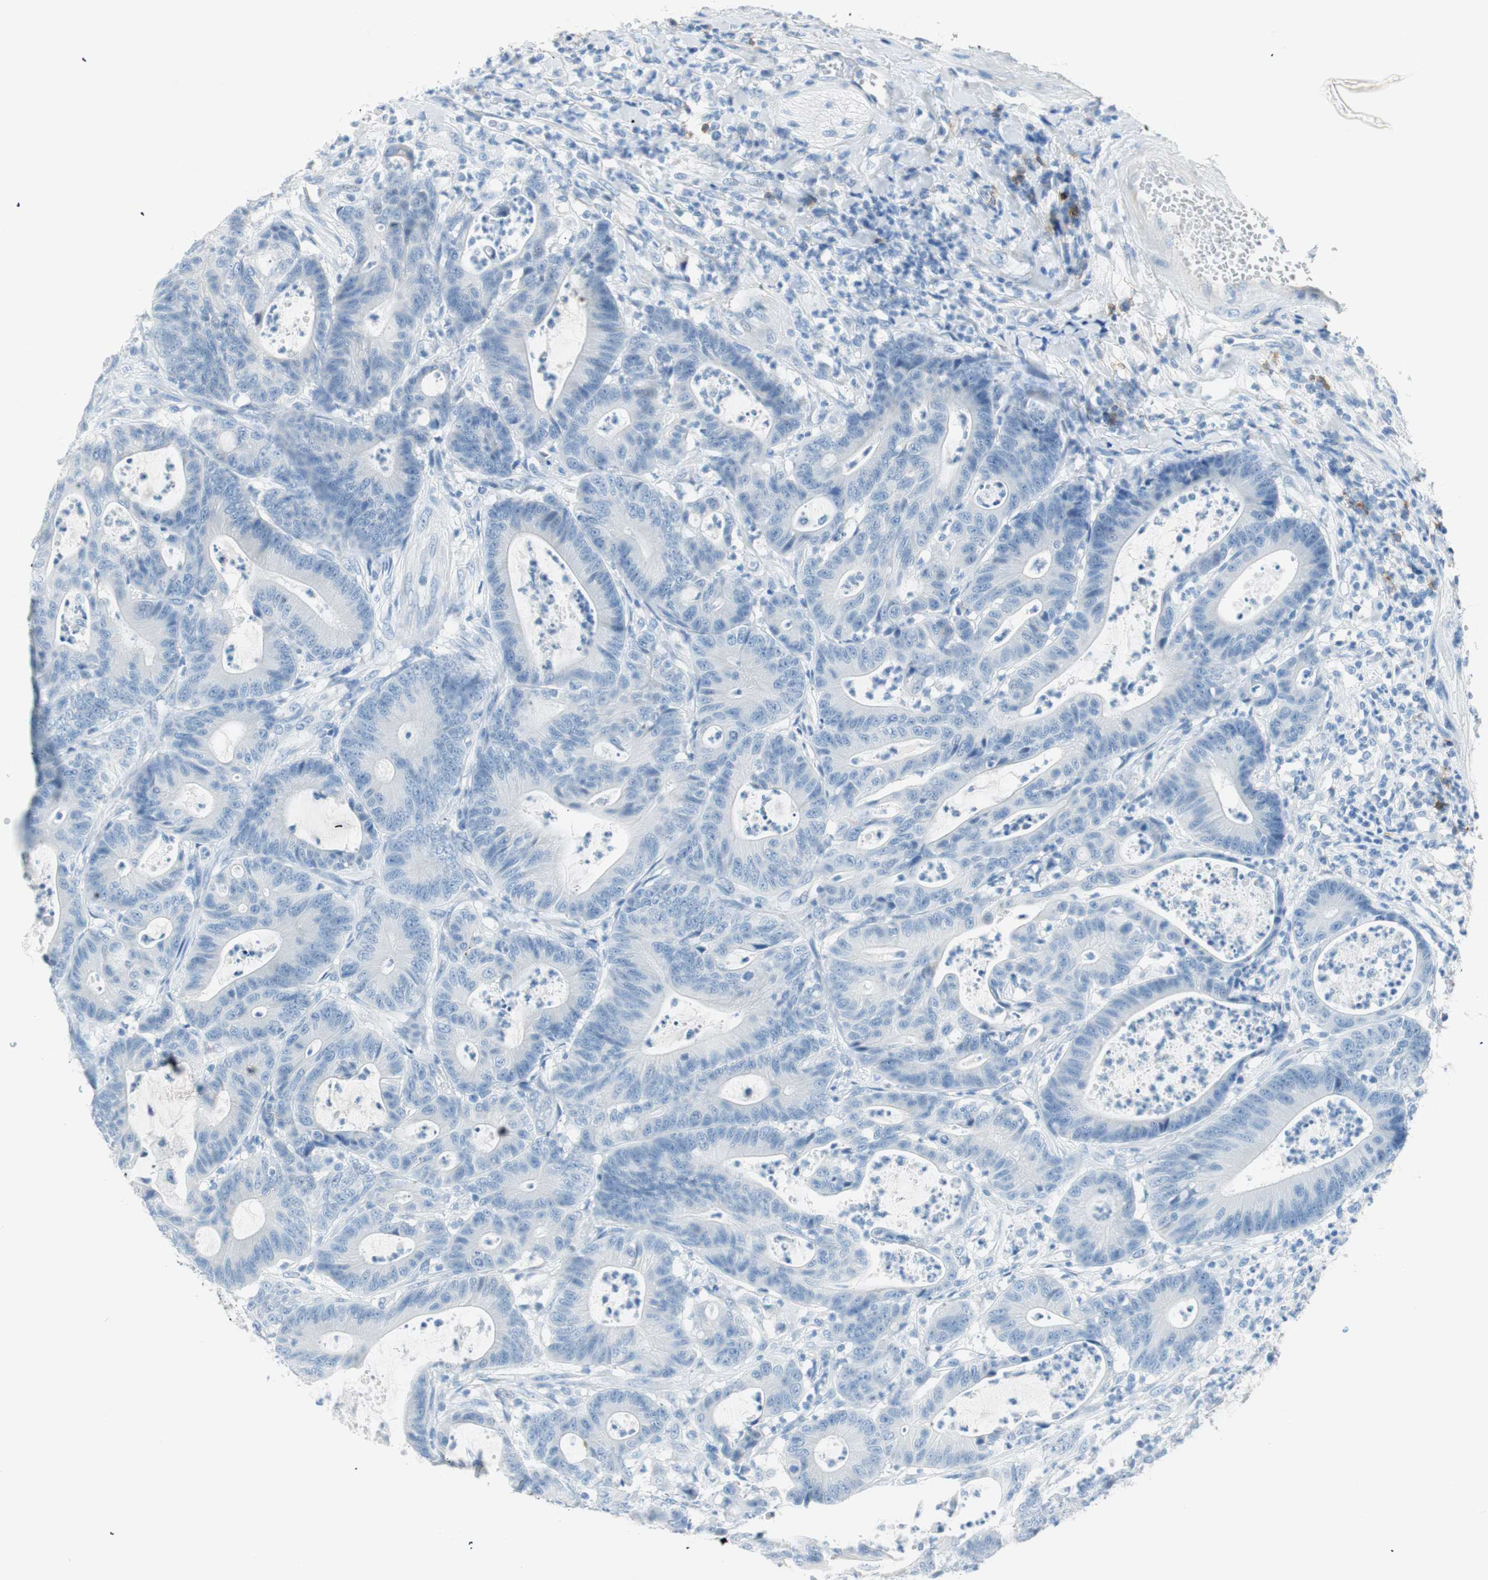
{"staining": {"intensity": "negative", "quantity": "none", "location": "none"}, "tissue": "colorectal cancer", "cell_type": "Tumor cells", "image_type": "cancer", "snomed": [{"axis": "morphology", "description": "Adenocarcinoma, NOS"}, {"axis": "topography", "description": "Colon"}], "caption": "An immunohistochemistry (IHC) image of colorectal adenocarcinoma is shown. There is no staining in tumor cells of colorectal adenocarcinoma. Nuclei are stained in blue.", "gene": "TNFRSF13C", "patient": {"sex": "female", "age": 84}}